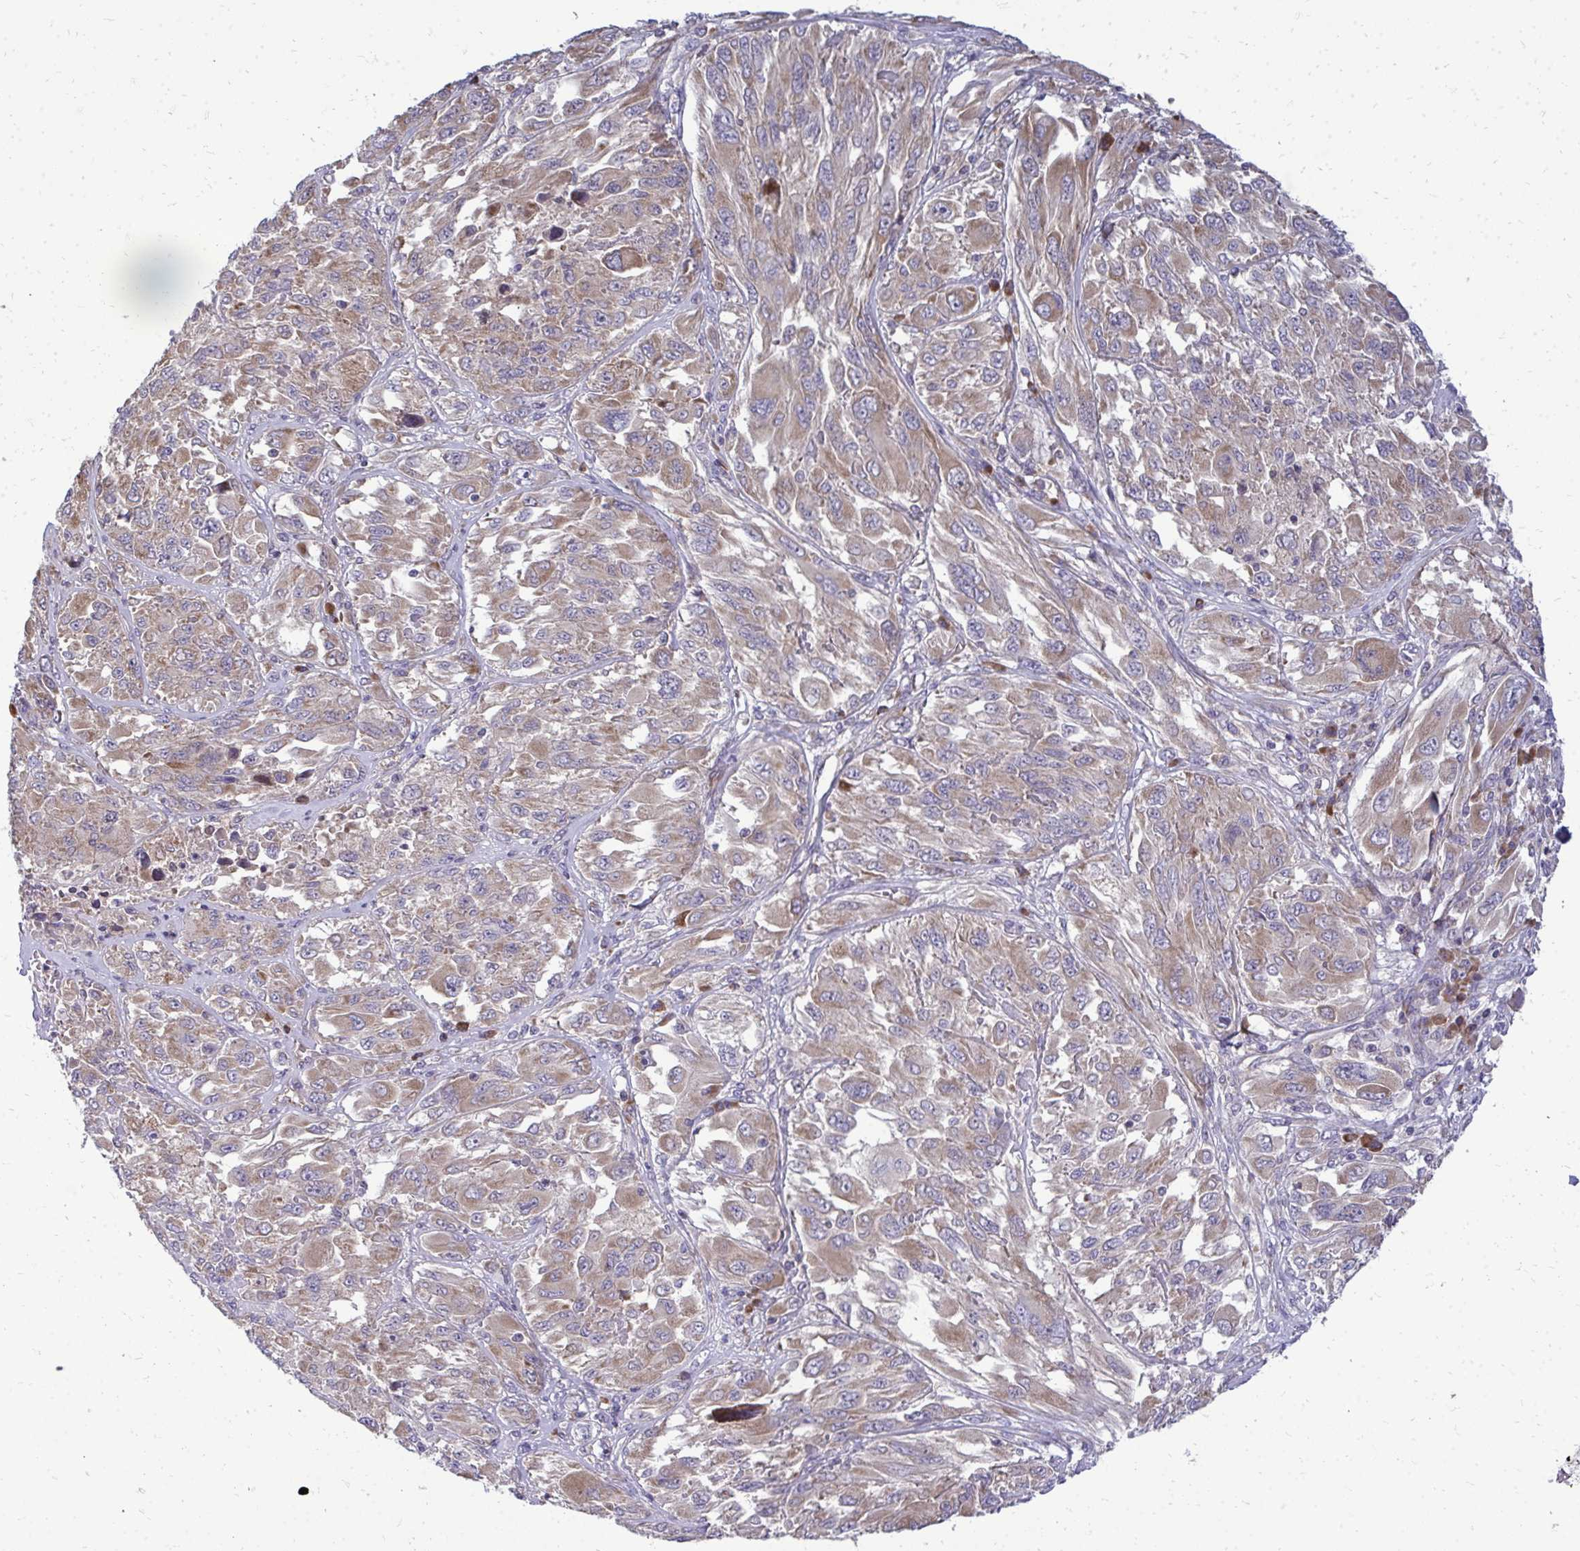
{"staining": {"intensity": "moderate", "quantity": ">75%", "location": "cytoplasmic/membranous"}, "tissue": "melanoma", "cell_type": "Tumor cells", "image_type": "cancer", "snomed": [{"axis": "morphology", "description": "Malignant melanoma, NOS"}, {"axis": "topography", "description": "Skin"}], "caption": "Moderate cytoplasmic/membranous staining for a protein is present in about >75% of tumor cells of melanoma using IHC.", "gene": "RPLP2", "patient": {"sex": "female", "age": 91}}